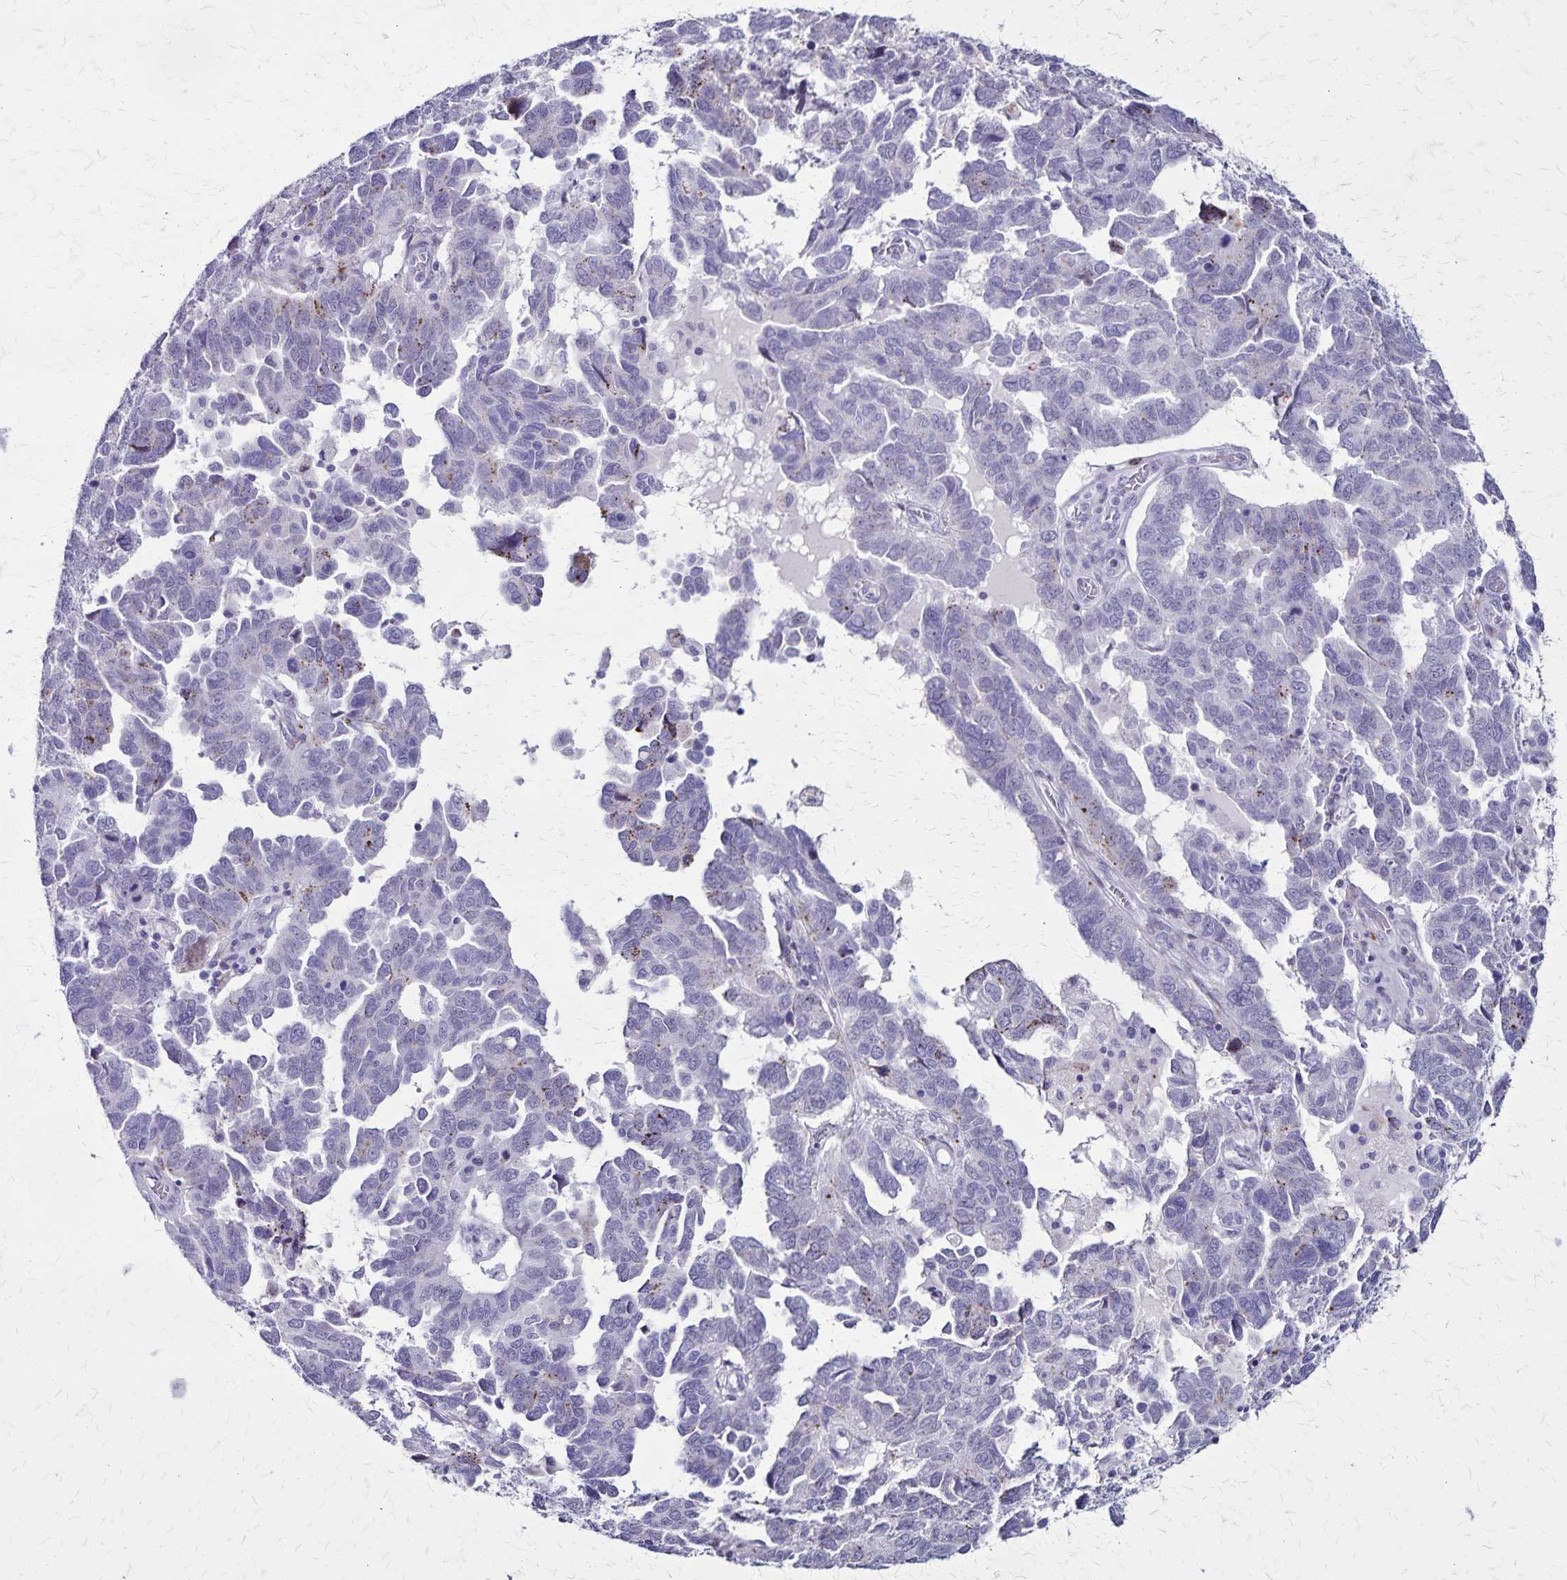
{"staining": {"intensity": "negative", "quantity": "none", "location": "none"}, "tissue": "ovarian cancer", "cell_type": "Tumor cells", "image_type": "cancer", "snomed": [{"axis": "morphology", "description": "Cystadenocarcinoma, serous, NOS"}, {"axis": "topography", "description": "Ovary"}], "caption": "Immunohistochemistry (IHC) image of serous cystadenocarcinoma (ovarian) stained for a protein (brown), which displays no positivity in tumor cells. (Stains: DAB immunohistochemistry (IHC) with hematoxylin counter stain, Microscopy: brightfield microscopy at high magnification).", "gene": "OR51B5", "patient": {"sex": "female", "age": 64}}